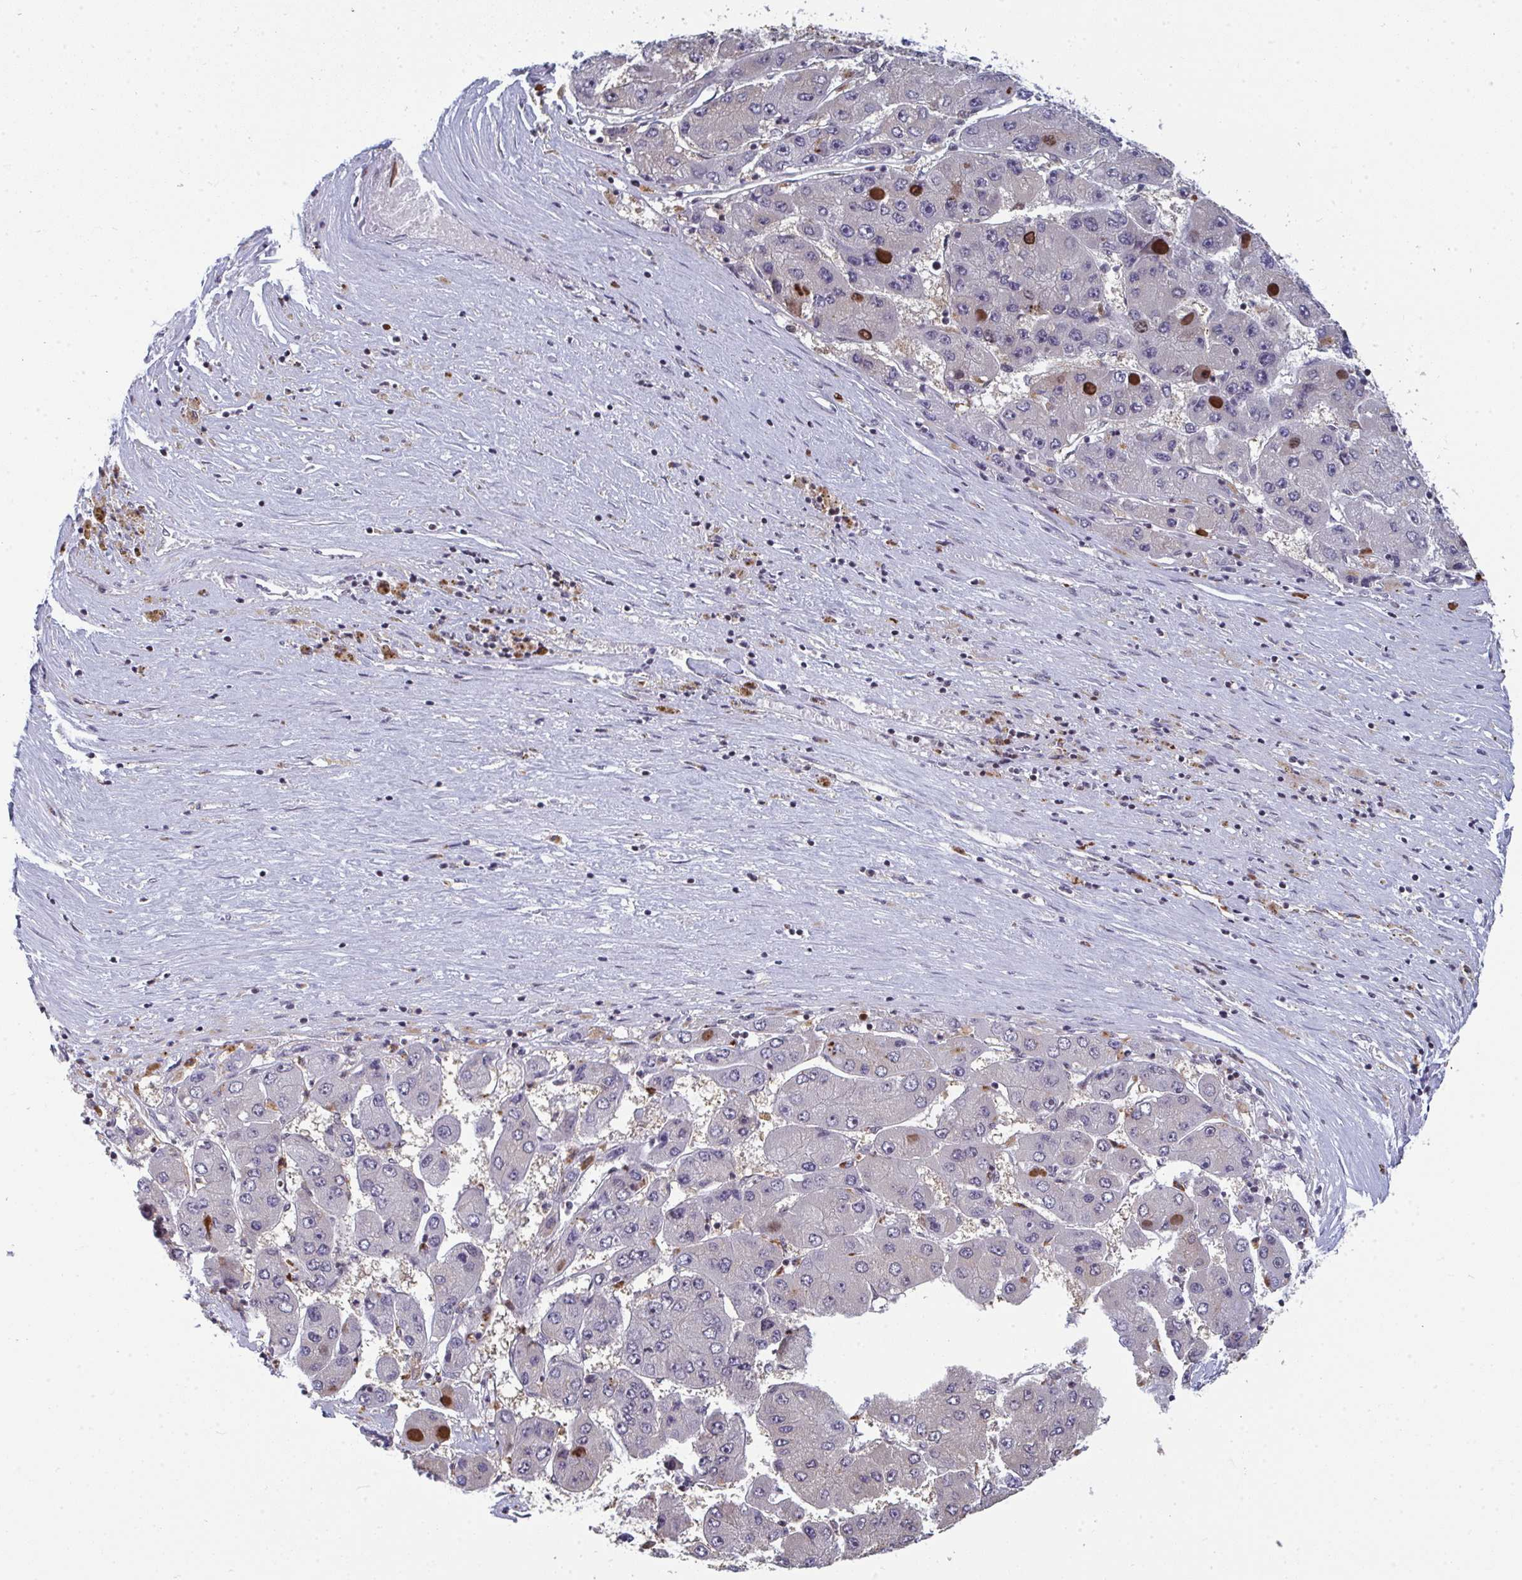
{"staining": {"intensity": "negative", "quantity": "none", "location": "none"}, "tissue": "liver cancer", "cell_type": "Tumor cells", "image_type": "cancer", "snomed": [{"axis": "morphology", "description": "Carcinoma, Hepatocellular, NOS"}, {"axis": "topography", "description": "Liver"}], "caption": "This micrograph is of hepatocellular carcinoma (liver) stained with IHC to label a protein in brown with the nuclei are counter-stained blue. There is no expression in tumor cells. (Stains: DAB immunohistochemistry (IHC) with hematoxylin counter stain, Microscopy: brightfield microscopy at high magnification).", "gene": "ATF1", "patient": {"sex": "female", "age": 61}}